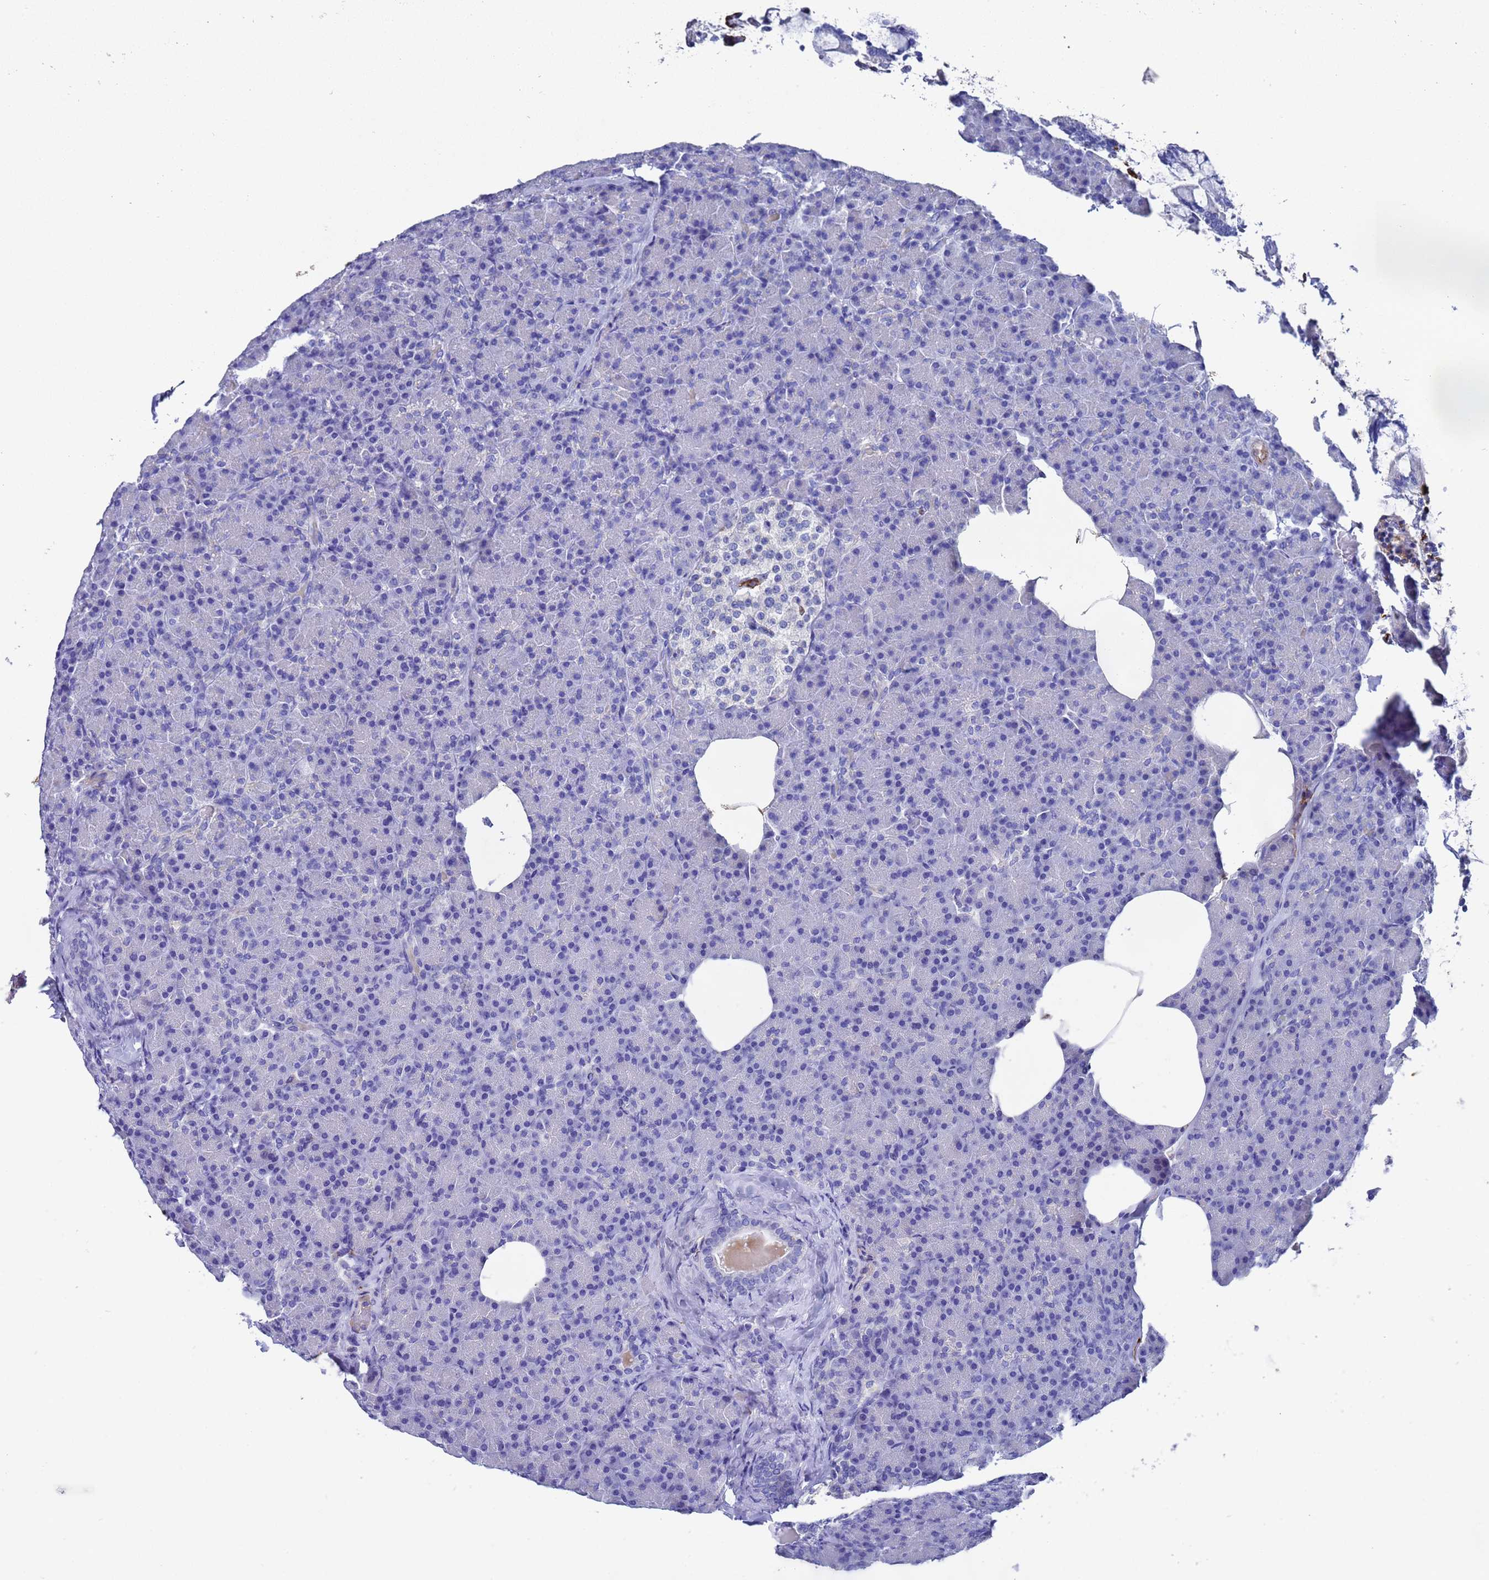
{"staining": {"intensity": "negative", "quantity": "none", "location": "none"}, "tissue": "pancreas", "cell_type": "Exocrine glandular cells", "image_type": "normal", "snomed": [{"axis": "morphology", "description": "Normal tissue, NOS"}, {"axis": "topography", "description": "Pancreas"}], "caption": "Pancreas was stained to show a protein in brown. There is no significant expression in exocrine glandular cells. Nuclei are stained in blue.", "gene": "ADIPOQ", "patient": {"sex": "female", "age": 43}}